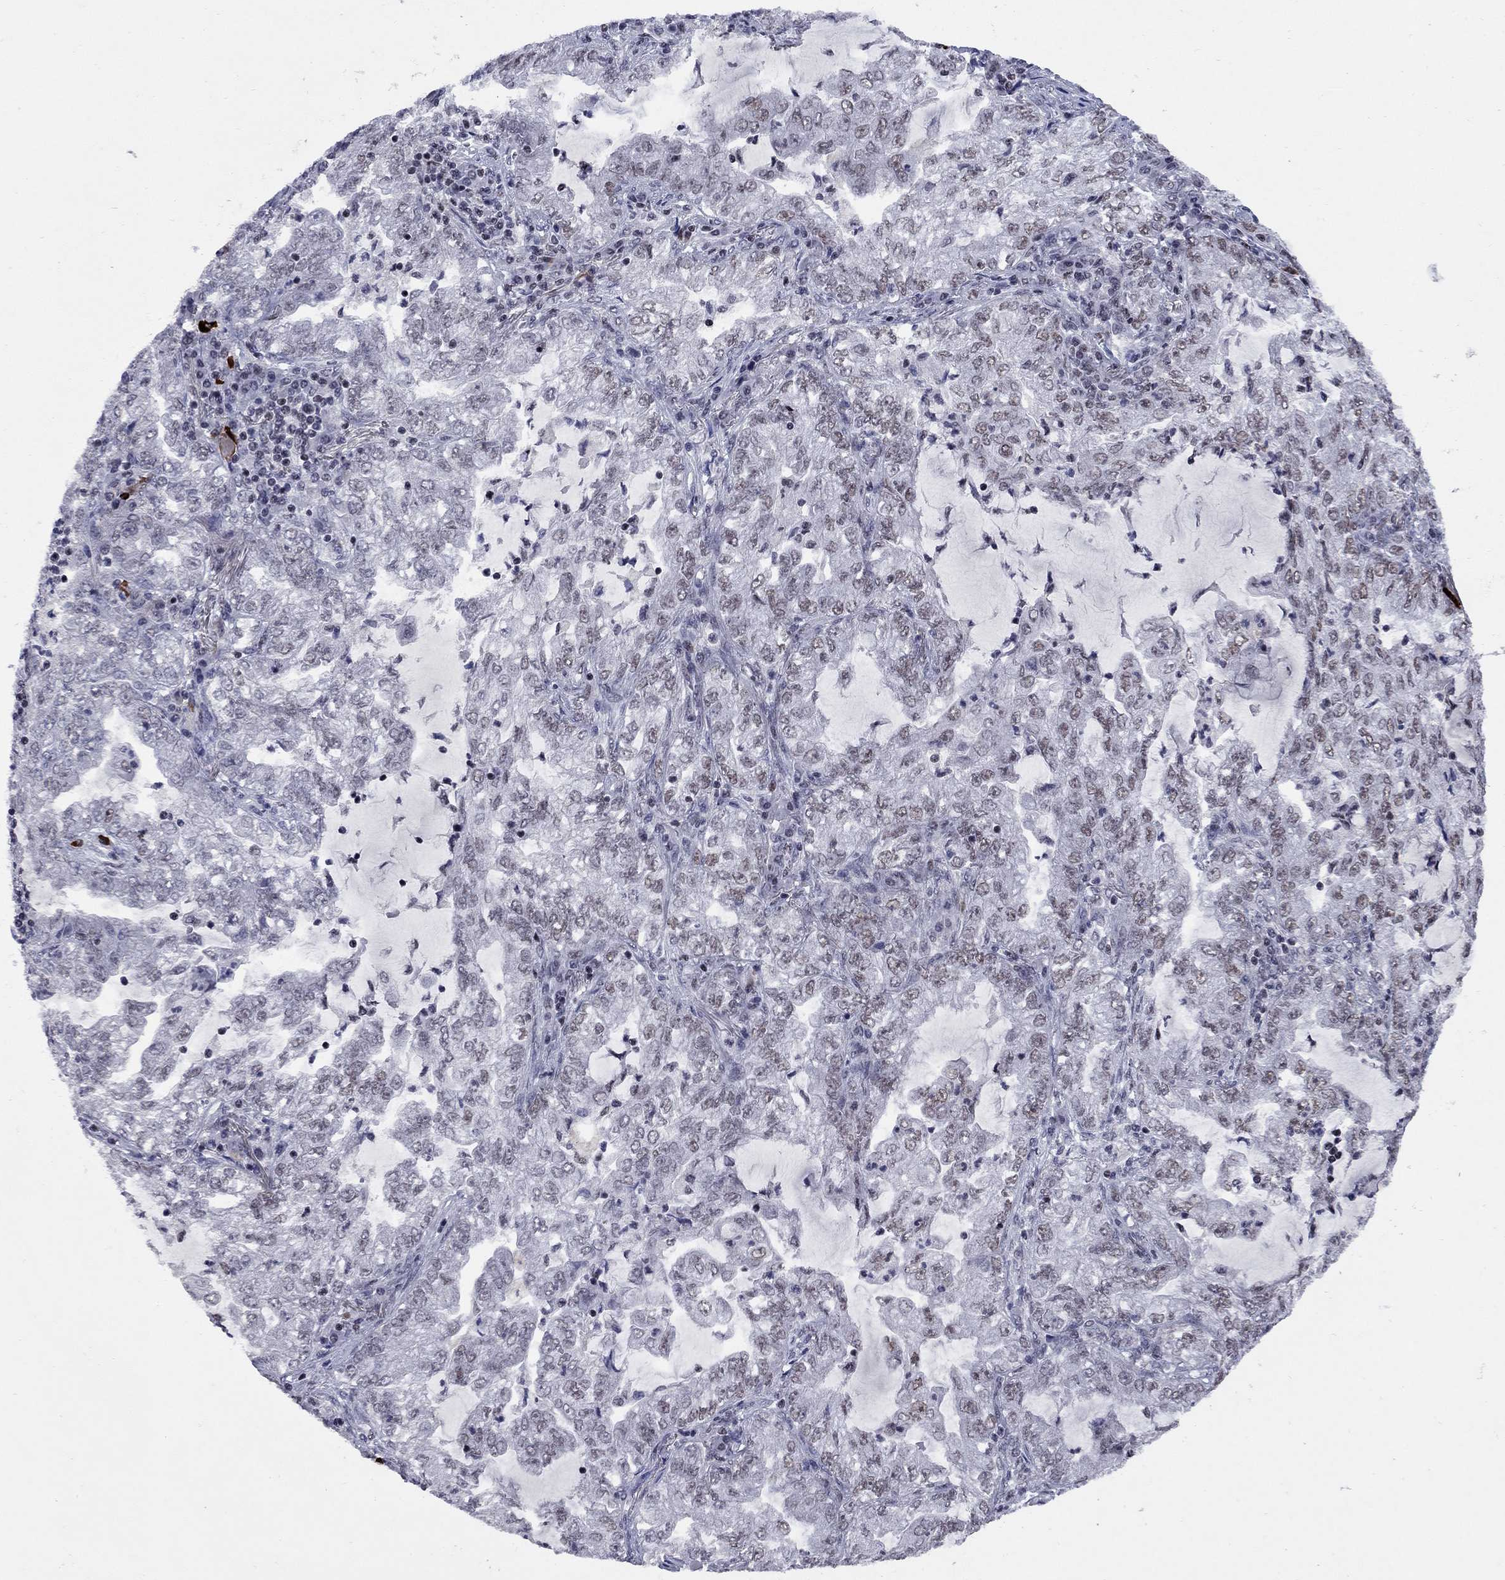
{"staining": {"intensity": "moderate", "quantity": "<25%", "location": "nuclear"}, "tissue": "lung cancer", "cell_type": "Tumor cells", "image_type": "cancer", "snomed": [{"axis": "morphology", "description": "Adenocarcinoma, NOS"}, {"axis": "topography", "description": "Lung"}], "caption": "The image reveals staining of lung adenocarcinoma, revealing moderate nuclear protein positivity (brown color) within tumor cells. Using DAB (3,3'-diaminobenzidine) (brown) and hematoxylin (blue) stains, captured at high magnification using brightfield microscopy.", "gene": "TAF9", "patient": {"sex": "female", "age": 73}}